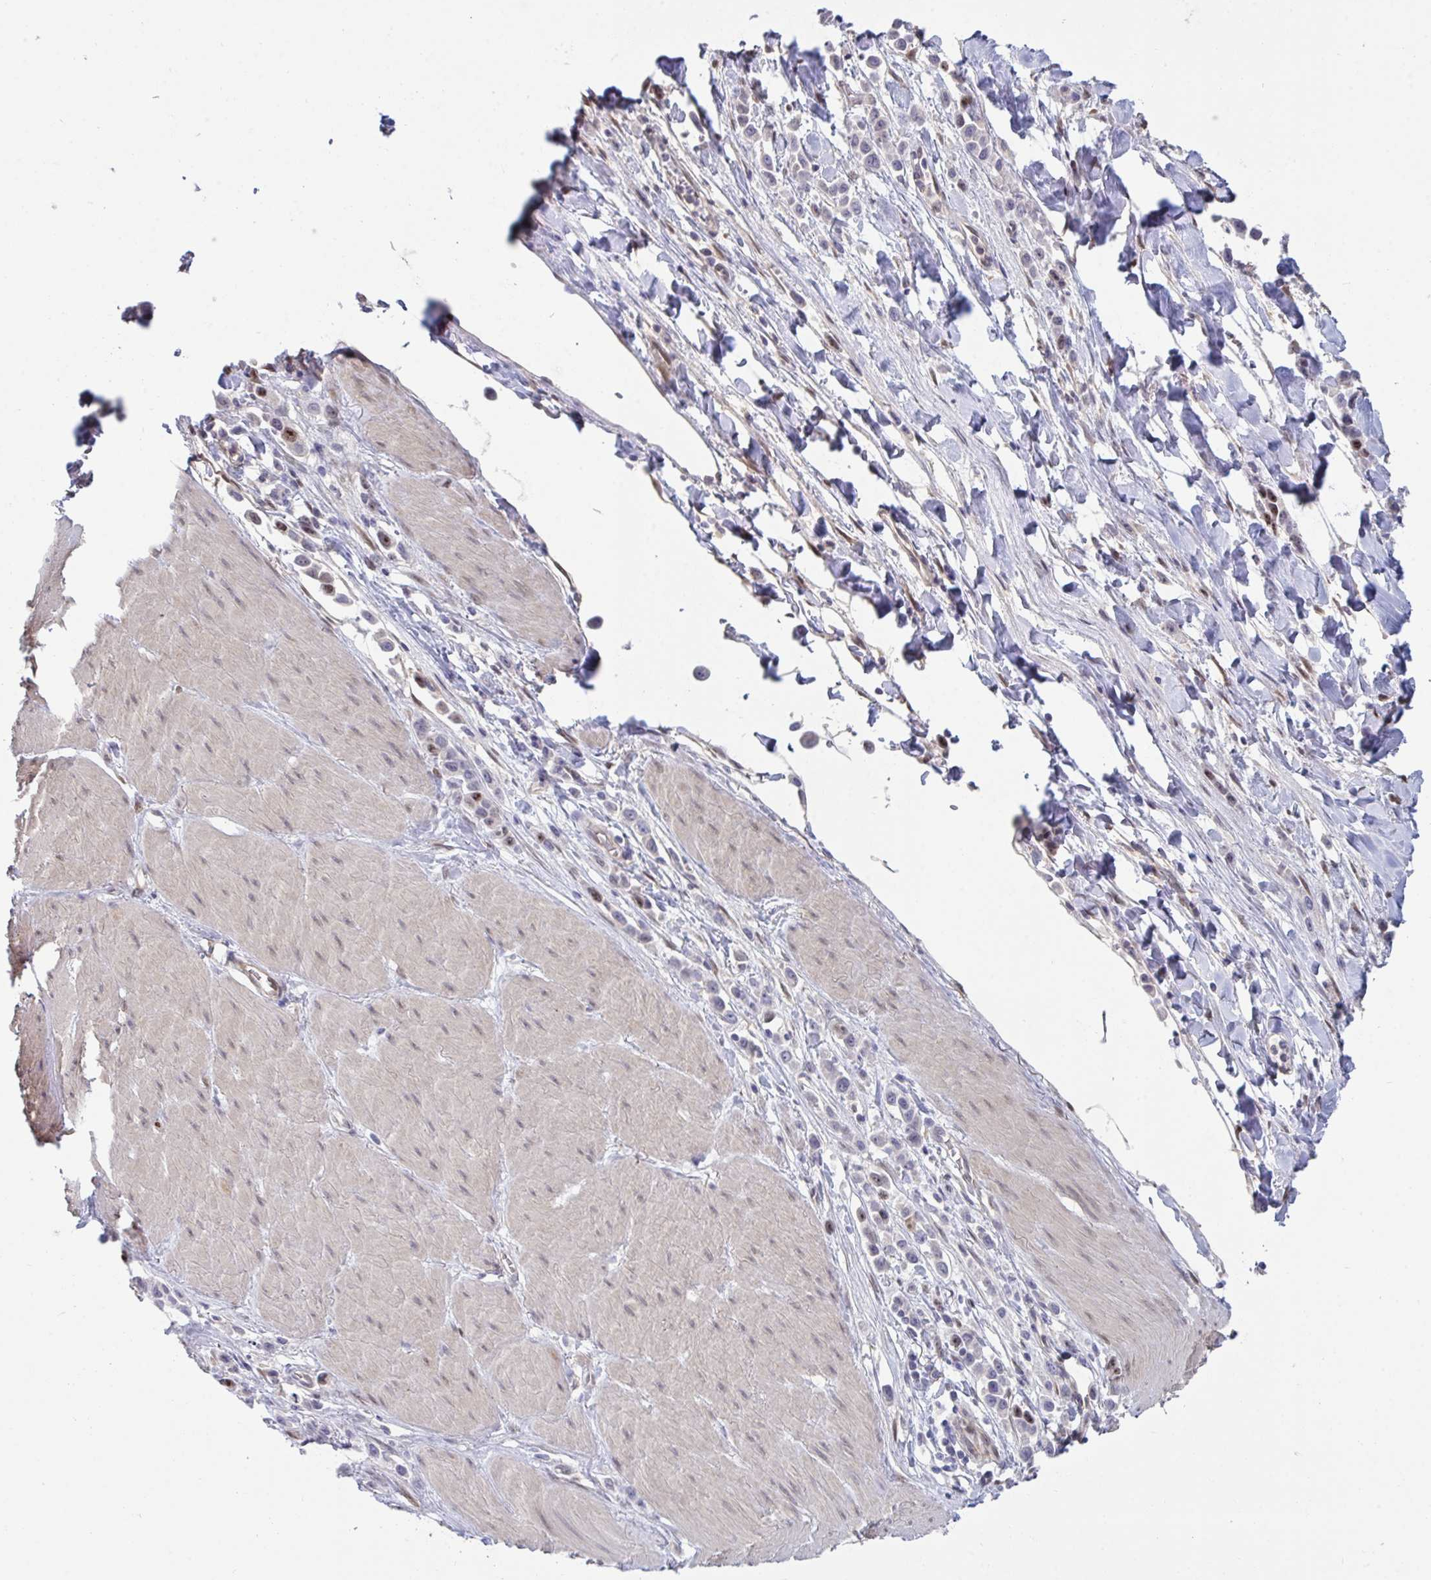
{"staining": {"intensity": "moderate", "quantity": "<25%", "location": "nuclear"}, "tissue": "stomach cancer", "cell_type": "Tumor cells", "image_type": "cancer", "snomed": [{"axis": "morphology", "description": "Adenocarcinoma, NOS"}, {"axis": "topography", "description": "Stomach"}], "caption": "Adenocarcinoma (stomach) stained for a protein displays moderate nuclear positivity in tumor cells.", "gene": "SETD7", "patient": {"sex": "male", "age": 47}}